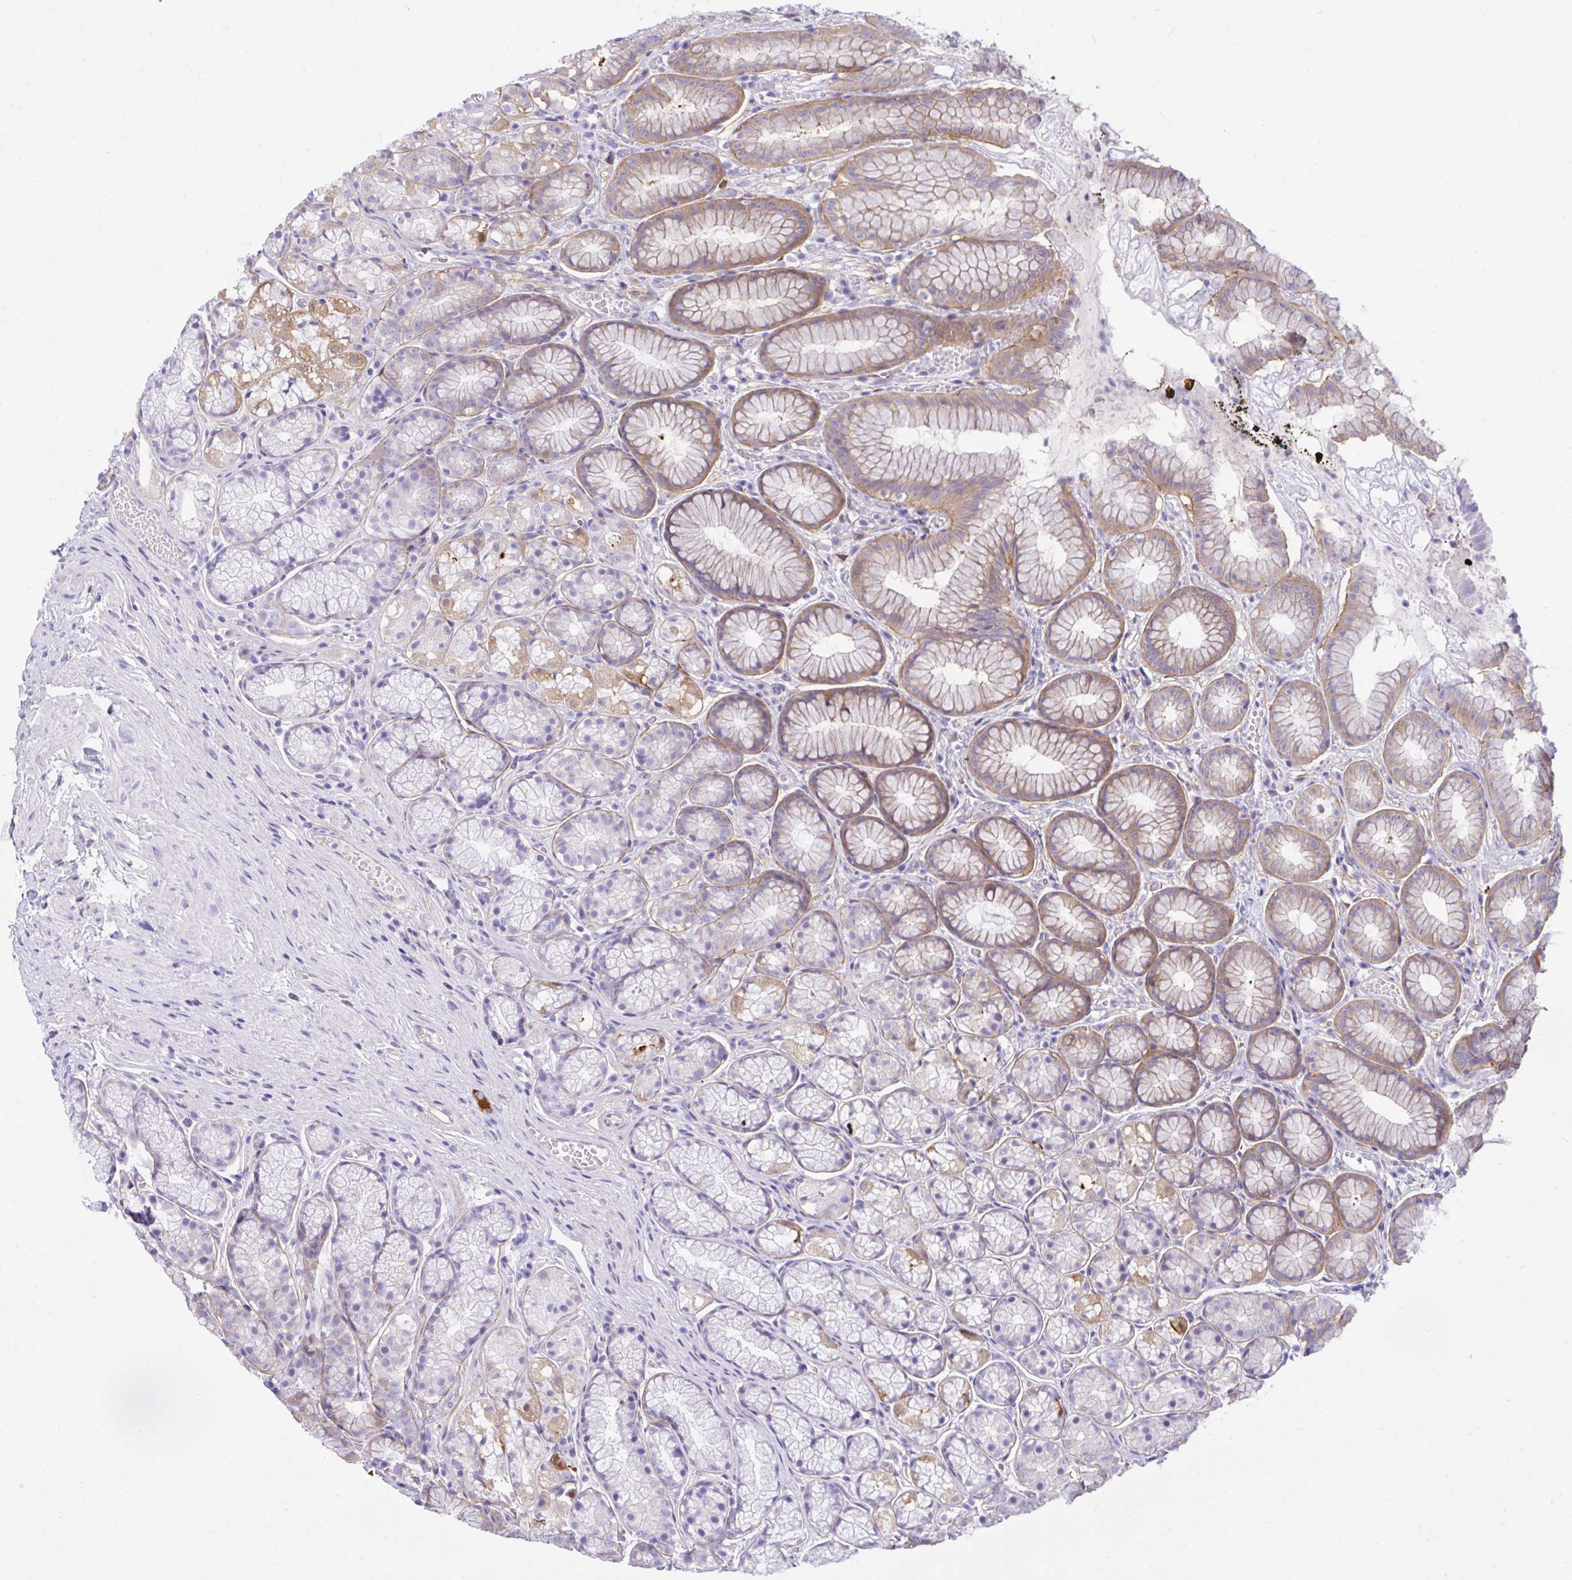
{"staining": {"intensity": "weak", "quantity": "<25%", "location": "cytoplasmic/membranous"}, "tissue": "stomach", "cell_type": "Glandular cells", "image_type": "normal", "snomed": [{"axis": "morphology", "description": "Normal tissue, NOS"}, {"axis": "topography", "description": "Smooth muscle"}, {"axis": "topography", "description": "Stomach"}], "caption": "Immunohistochemical staining of normal human stomach reveals no significant staining in glandular cells. (Brightfield microscopy of DAB immunohistochemistry at high magnification).", "gene": "TLN2", "patient": {"sex": "male", "age": 70}}